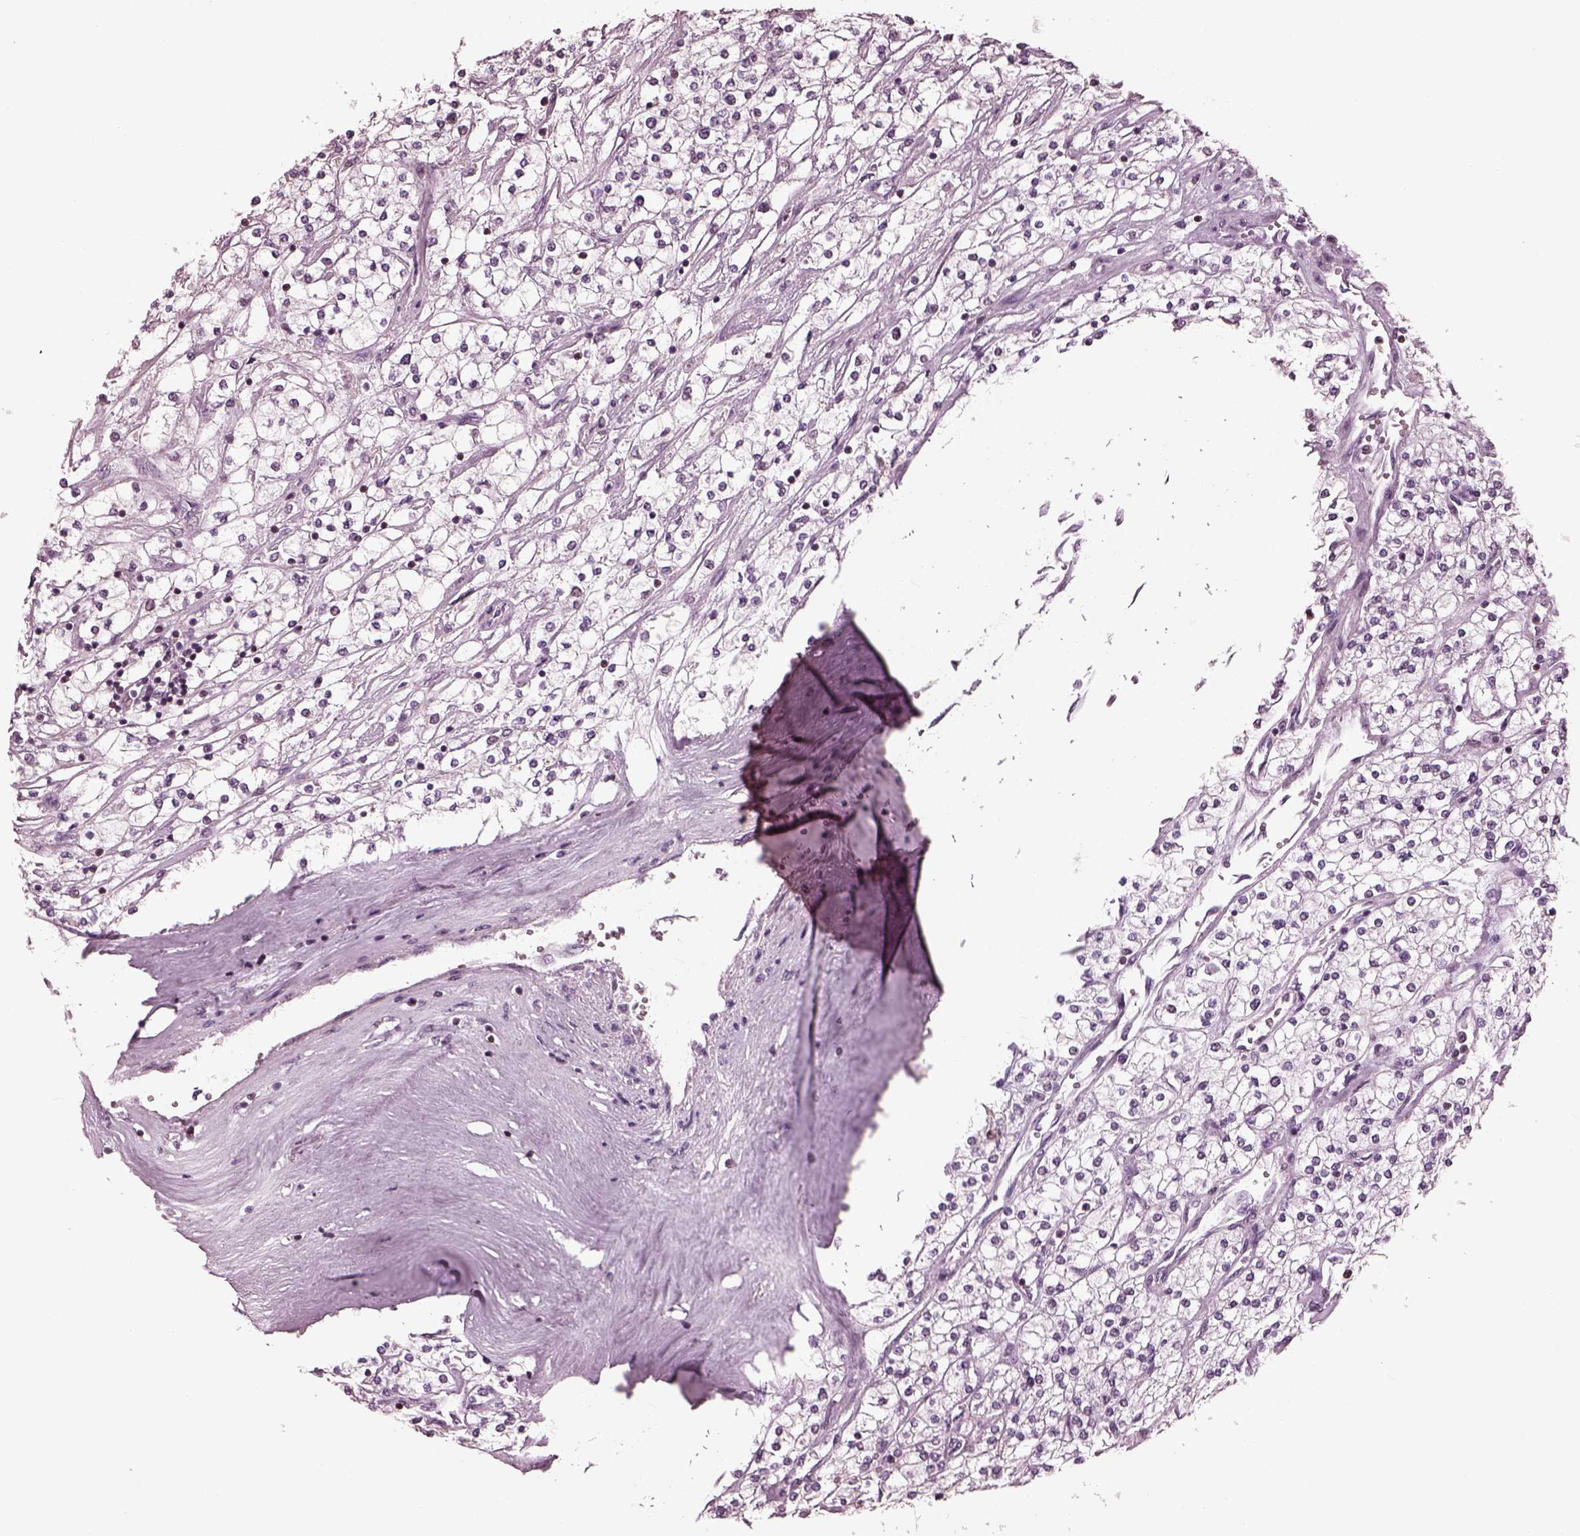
{"staining": {"intensity": "negative", "quantity": "none", "location": "none"}, "tissue": "renal cancer", "cell_type": "Tumor cells", "image_type": "cancer", "snomed": [{"axis": "morphology", "description": "Adenocarcinoma, NOS"}, {"axis": "topography", "description": "Kidney"}], "caption": "Immunohistochemistry micrograph of neoplastic tissue: human renal cancer (adenocarcinoma) stained with DAB (3,3'-diaminobenzidine) shows no significant protein positivity in tumor cells.", "gene": "BFSP1", "patient": {"sex": "male", "age": 80}}